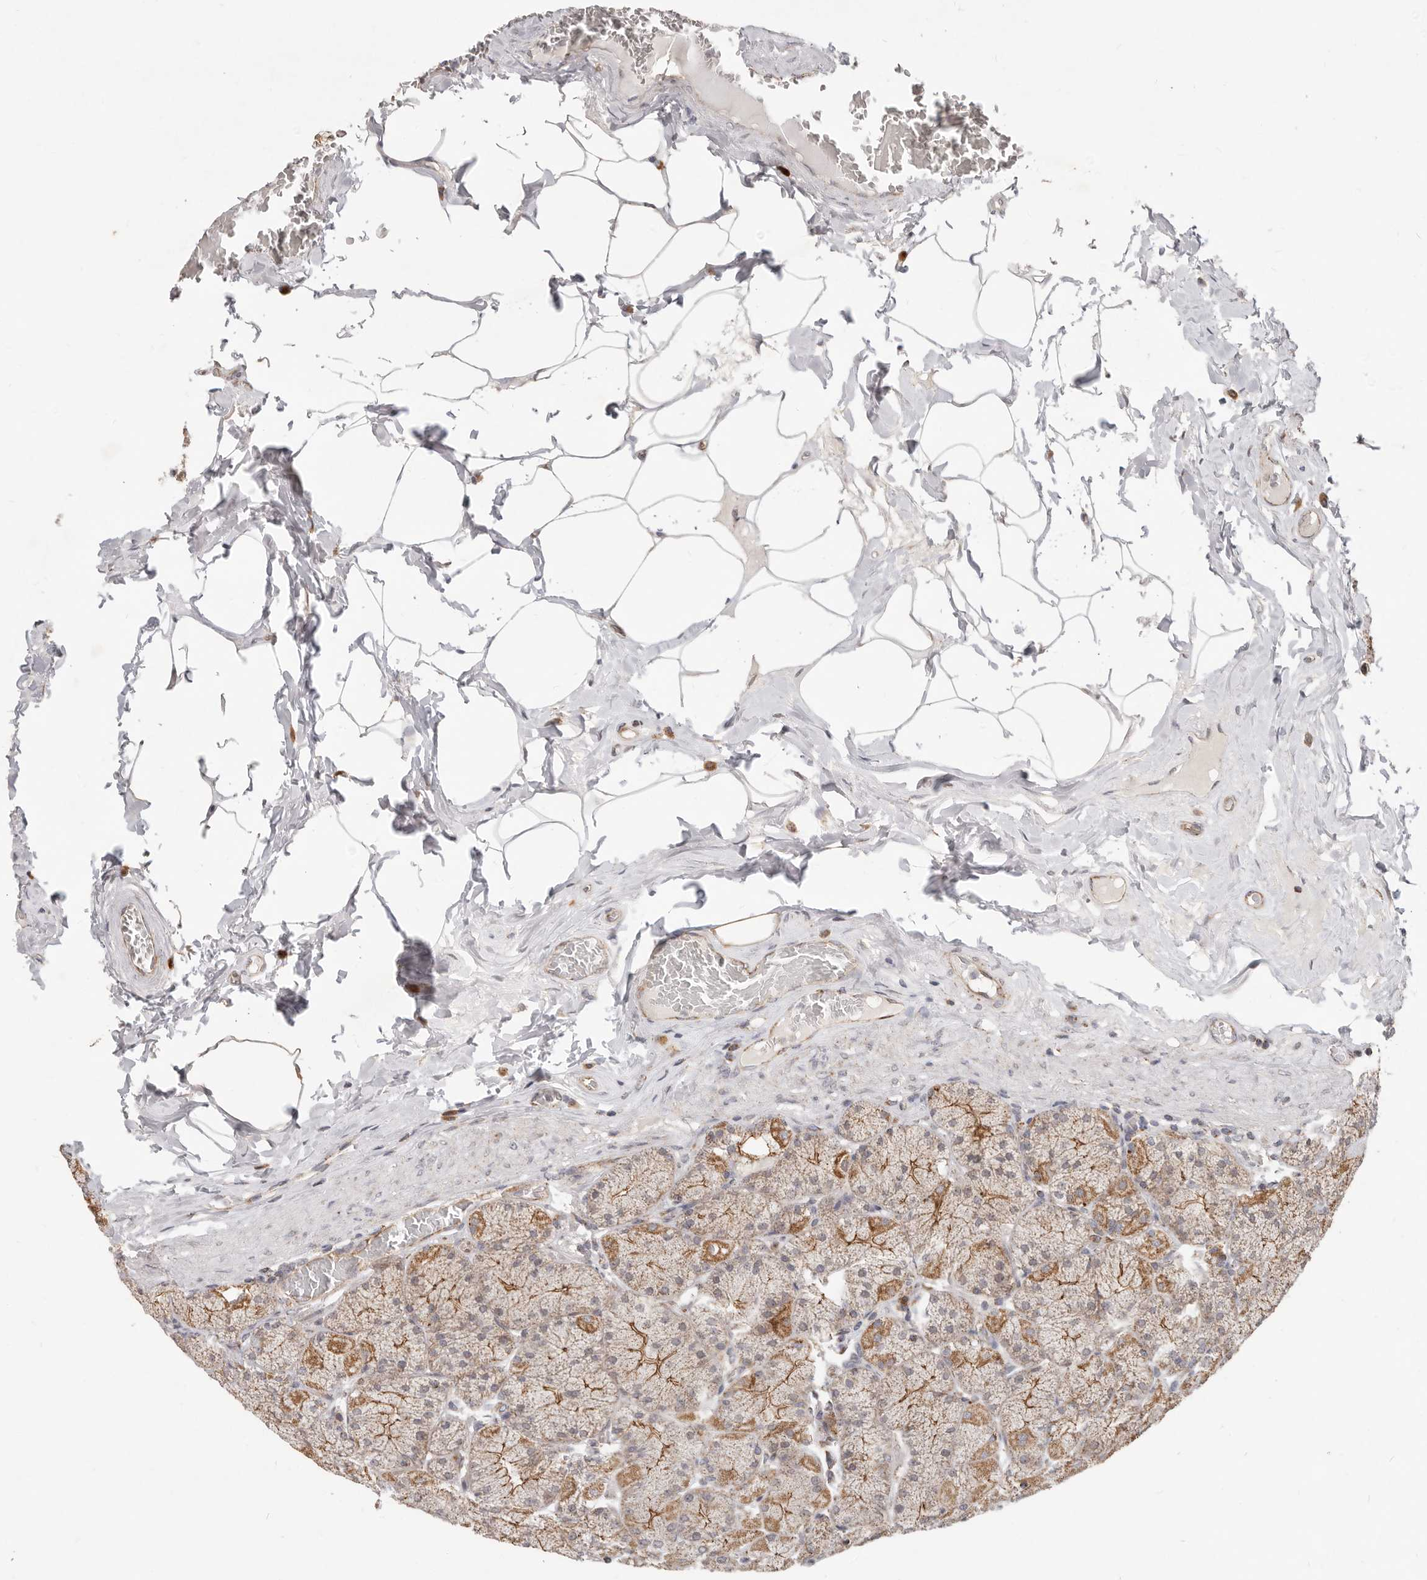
{"staining": {"intensity": "moderate", "quantity": ">75%", "location": "cytoplasmic/membranous"}, "tissue": "stomach", "cell_type": "Glandular cells", "image_type": "normal", "snomed": [{"axis": "morphology", "description": "Normal tissue, NOS"}, {"axis": "topography", "description": "Stomach, upper"}], "caption": "Immunohistochemical staining of unremarkable human stomach reveals moderate cytoplasmic/membranous protein expression in approximately >75% of glandular cells. The protein is stained brown, and the nuclei are stained in blue (DAB IHC with brightfield microscopy, high magnification).", "gene": "USP49", "patient": {"sex": "female", "age": 56}}